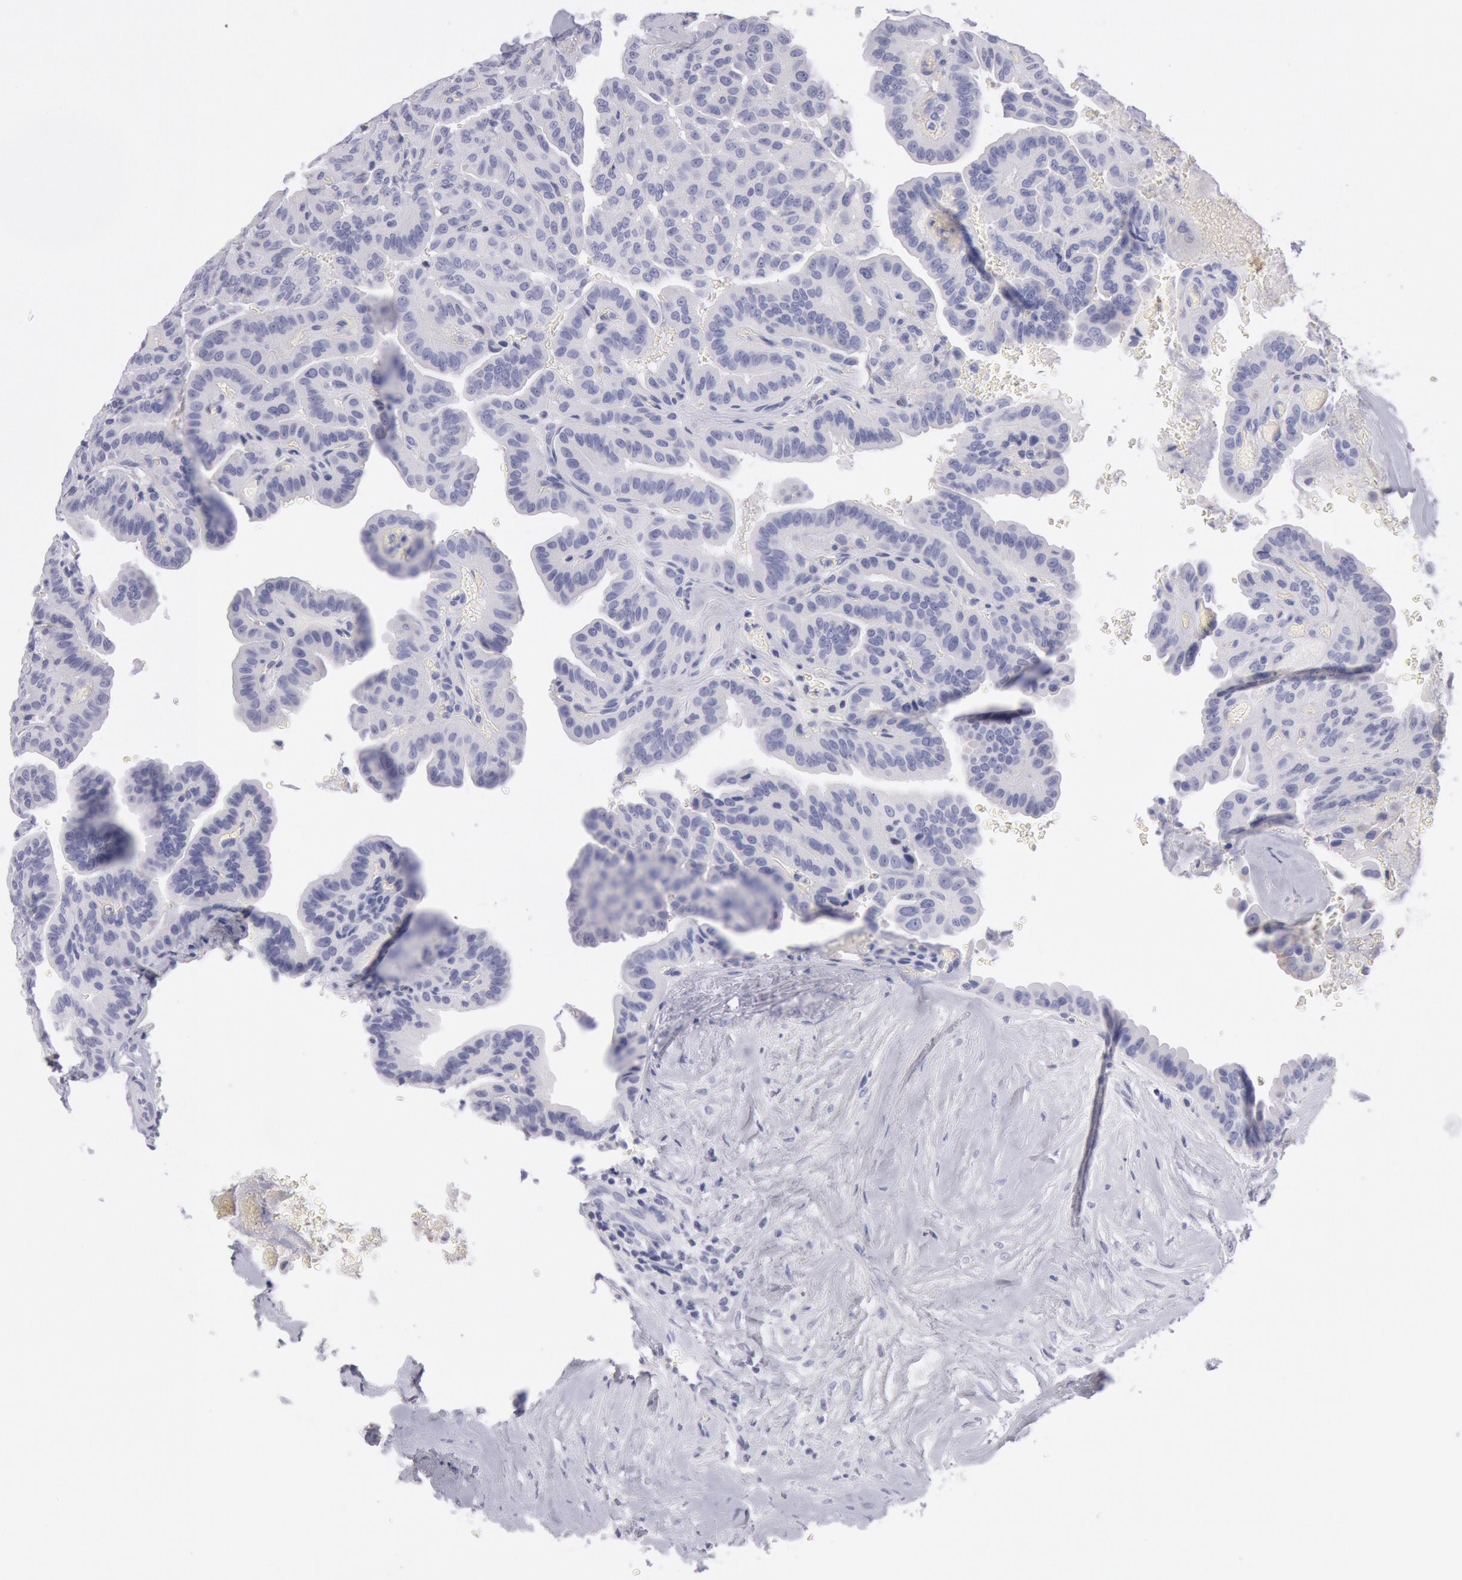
{"staining": {"intensity": "negative", "quantity": "none", "location": "none"}, "tissue": "thyroid cancer", "cell_type": "Tumor cells", "image_type": "cancer", "snomed": [{"axis": "morphology", "description": "Papillary adenocarcinoma, NOS"}, {"axis": "topography", "description": "Thyroid gland"}], "caption": "A photomicrograph of papillary adenocarcinoma (thyroid) stained for a protein displays no brown staining in tumor cells.", "gene": "IGHA1", "patient": {"sex": "male", "age": 87}}